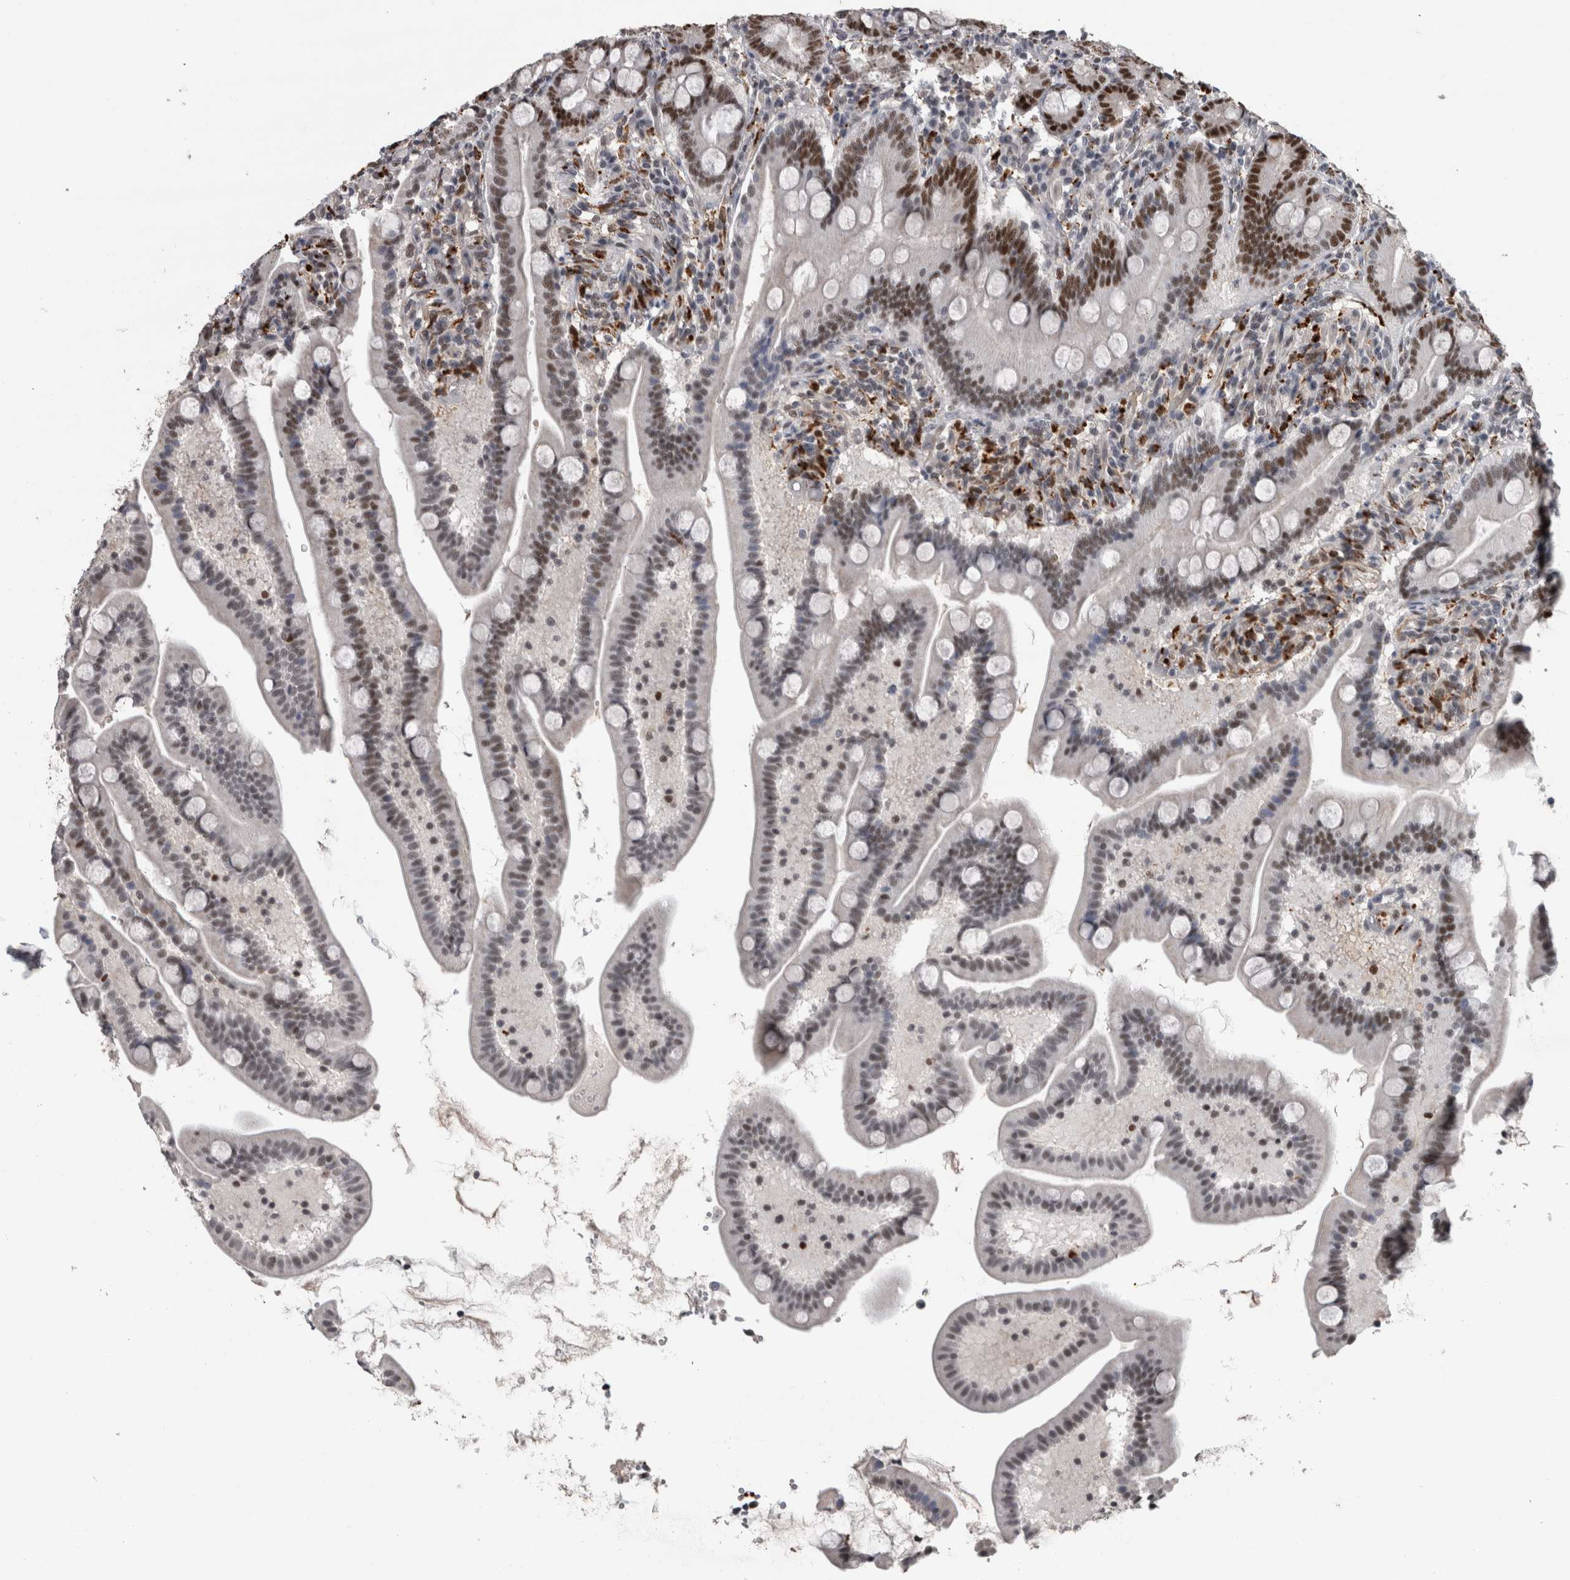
{"staining": {"intensity": "strong", "quantity": "25%-75%", "location": "nuclear"}, "tissue": "duodenum", "cell_type": "Glandular cells", "image_type": "normal", "snomed": [{"axis": "morphology", "description": "Normal tissue, NOS"}, {"axis": "topography", "description": "Duodenum"}], "caption": "Human duodenum stained for a protein (brown) exhibits strong nuclear positive expression in about 25%-75% of glandular cells.", "gene": "POLD2", "patient": {"sex": "male", "age": 54}}